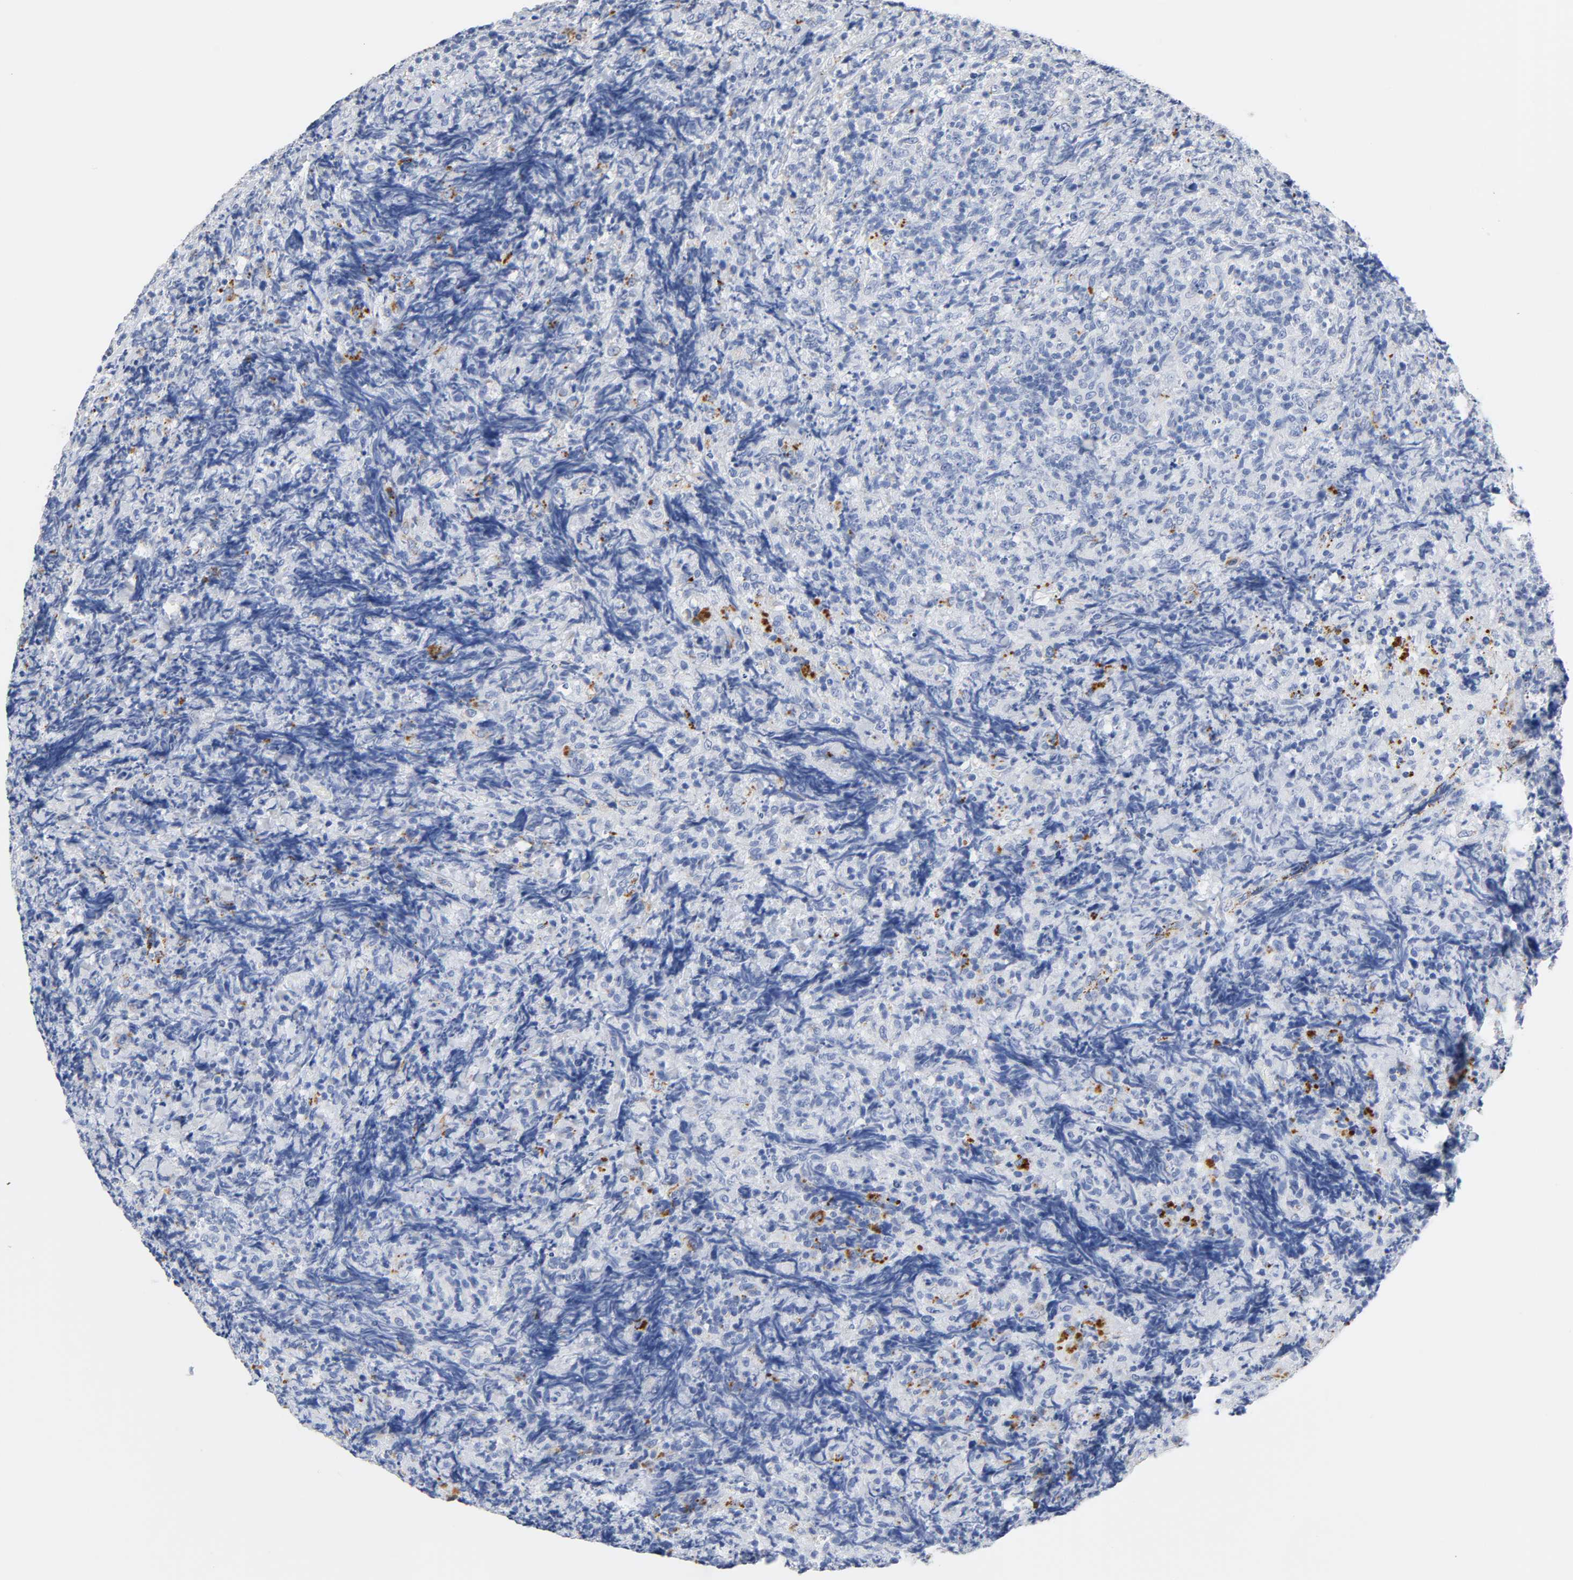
{"staining": {"intensity": "negative", "quantity": "none", "location": "none"}, "tissue": "lymphoma", "cell_type": "Tumor cells", "image_type": "cancer", "snomed": [{"axis": "morphology", "description": "Malignant lymphoma, non-Hodgkin's type, High grade"}, {"axis": "topography", "description": "Tonsil"}], "caption": "Histopathology image shows no significant protein expression in tumor cells of lymphoma. (DAB (3,3'-diaminobenzidine) immunohistochemistry with hematoxylin counter stain).", "gene": "PLP1", "patient": {"sex": "female", "age": 36}}